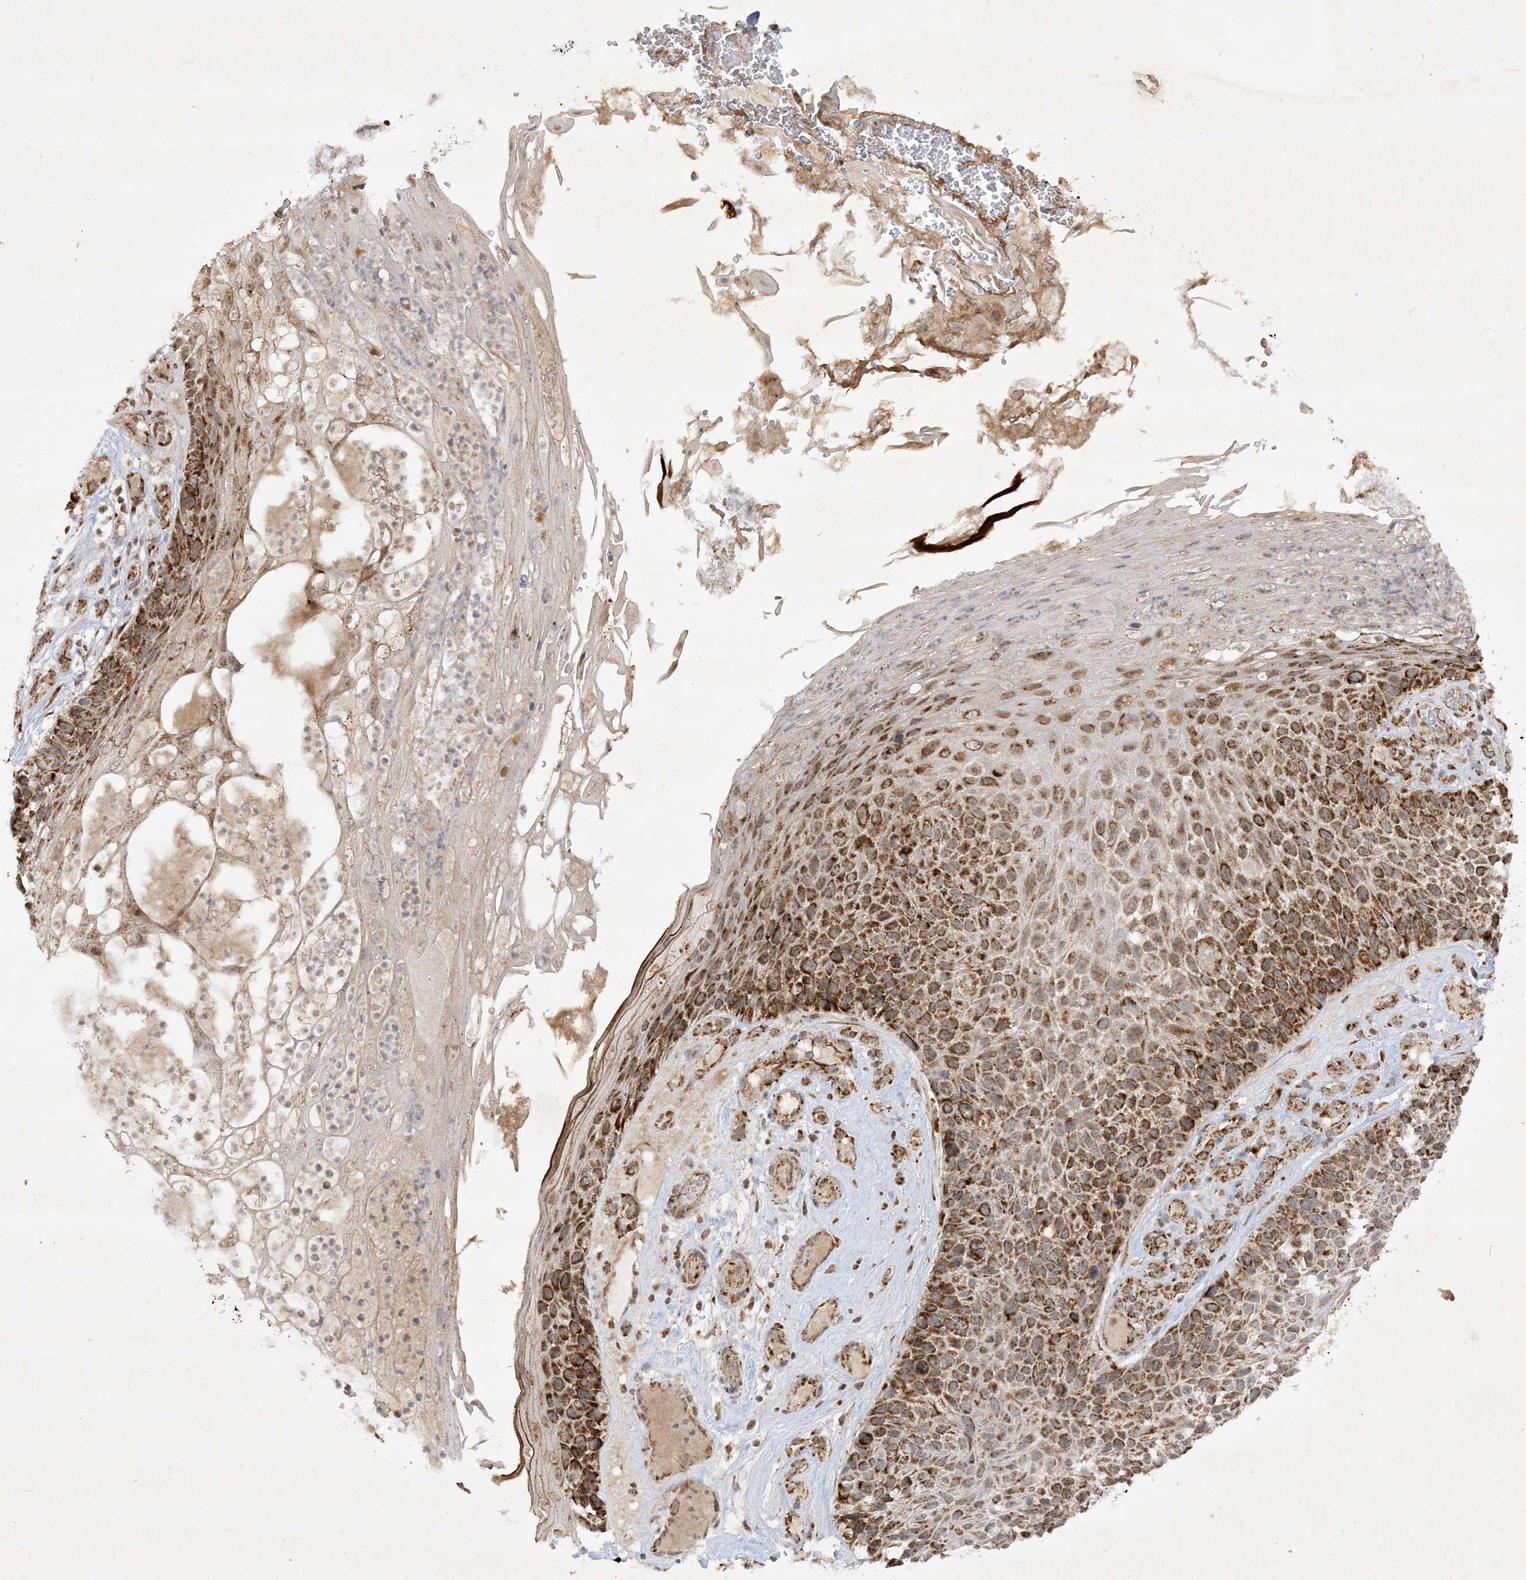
{"staining": {"intensity": "strong", "quantity": ">75%", "location": "cytoplasmic/membranous"}, "tissue": "skin cancer", "cell_type": "Tumor cells", "image_type": "cancer", "snomed": [{"axis": "morphology", "description": "Squamous cell carcinoma, NOS"}, {"axis": "topography", "description": "Skin"}], "caption": "Immunohistochemistry photomicrograph of squamous cell carcinoma (skin) stained for a protein (brown), which displays high levels of strong cytoplasmic/membranous expression in about >75% of tumor cells.", "gene": "NDUFAF3", "patient": {"sex": "female", "age": 88}}